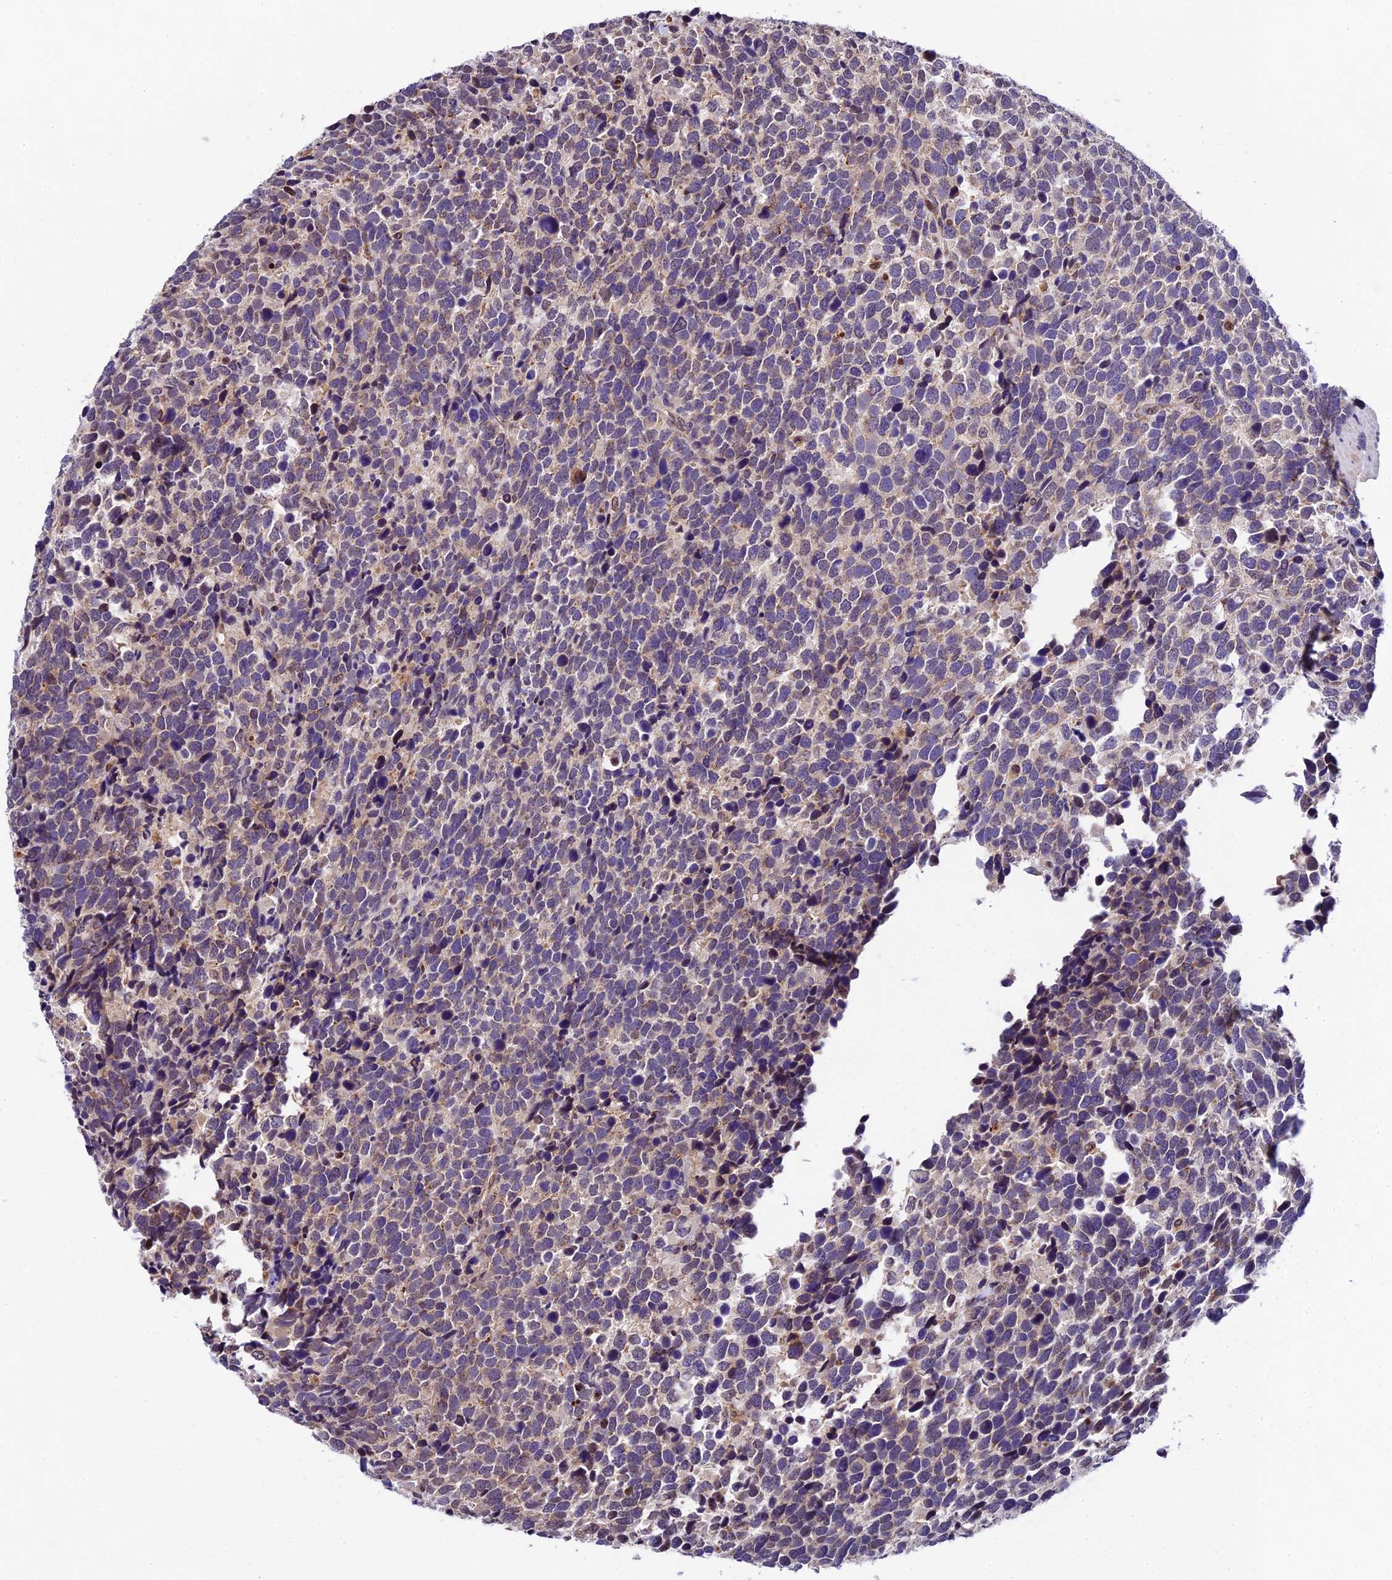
{"staining": {"intensity": "weak", "quantity": "25%-75%", "location": "cytoplasmic/membranous"}, "tissue": "urothelial cancer", "cell_type": "Tumor cells", "image_type": "cancer", "snomed": [{"axis": "morphology", "description": "Urothelial carcinoma, High grade"}, {"axis": "topography", "description": "Urinary bladder"}], "caption": "Protein expression analysis of human high-grade urothelial carcinoma reveals weak cytoplasmic/membranous positivity in about 25%-75% of tumor cells. (brown staining indicates protein expression, while blue staining denotes nuclei).", "gene": "CCSER1", "patient": {"sex": "female", "age": 82}}